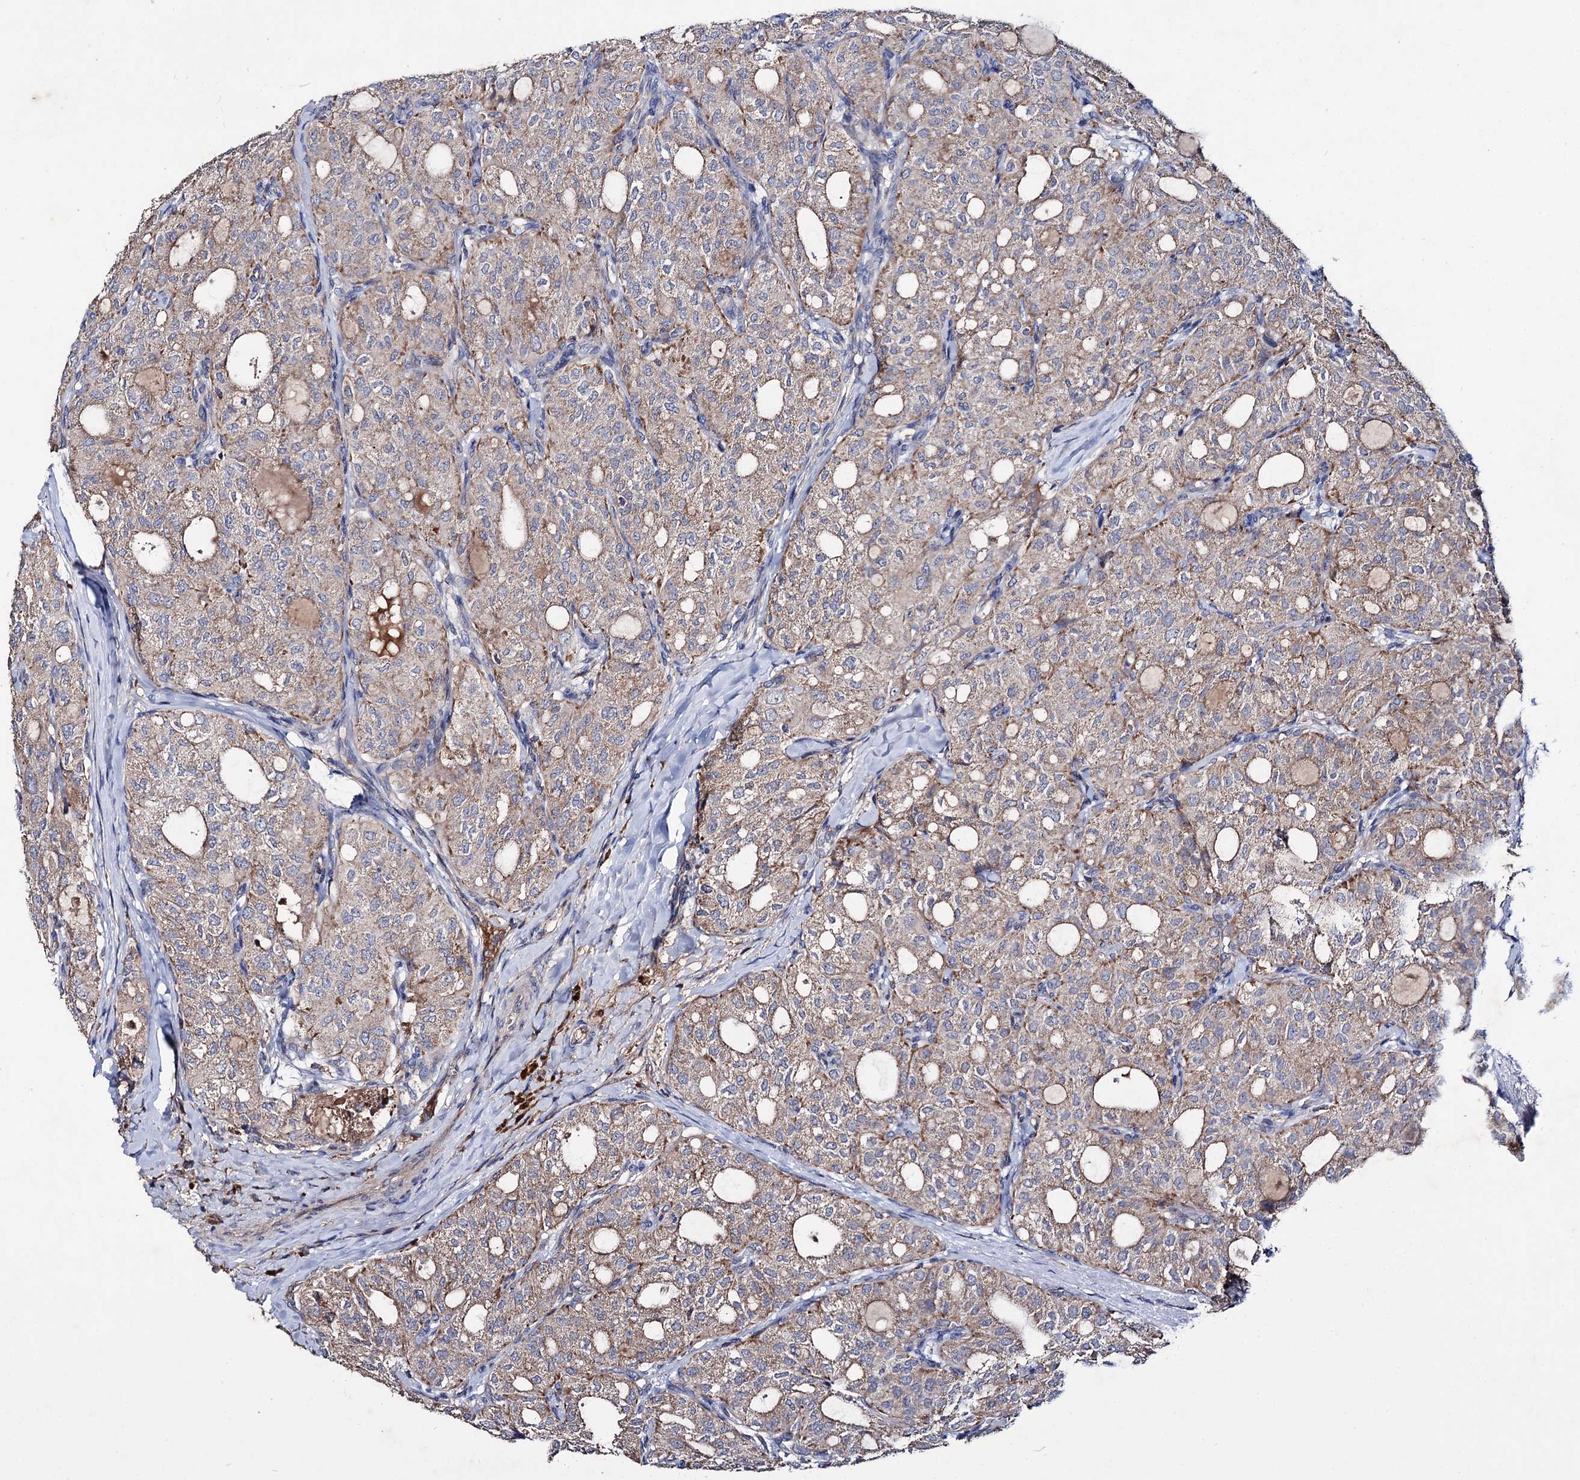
{"staining": {"intensity": "weak", "quantity": ">75%", "location": "cytoplasmic/membranous"}, "tissue": "thyroid cancer", "cell_type": "Tumor cells", "image_type": "cancer", "snomed": [{"axis": "morphology", "description": "Follicular adenoma carcinoma, NOS"}, {"axis": "topography", "description": "Thyroid gland"}], "caption": "A high-resolution photomicrograph shows immunohistochemistry staining of follicular adenoma carcinoma (thyroid), which shows weak cytoplasmic/membranous positivity in about >75% of tumor cells. The staining was performed using DAB to visualize the protein expression in brown, while the nuclei were stained in blue with hematoxylin (Magnification: 20x).", "gene": "CLPB", "patient": {"sex": "male", "age": 75}}